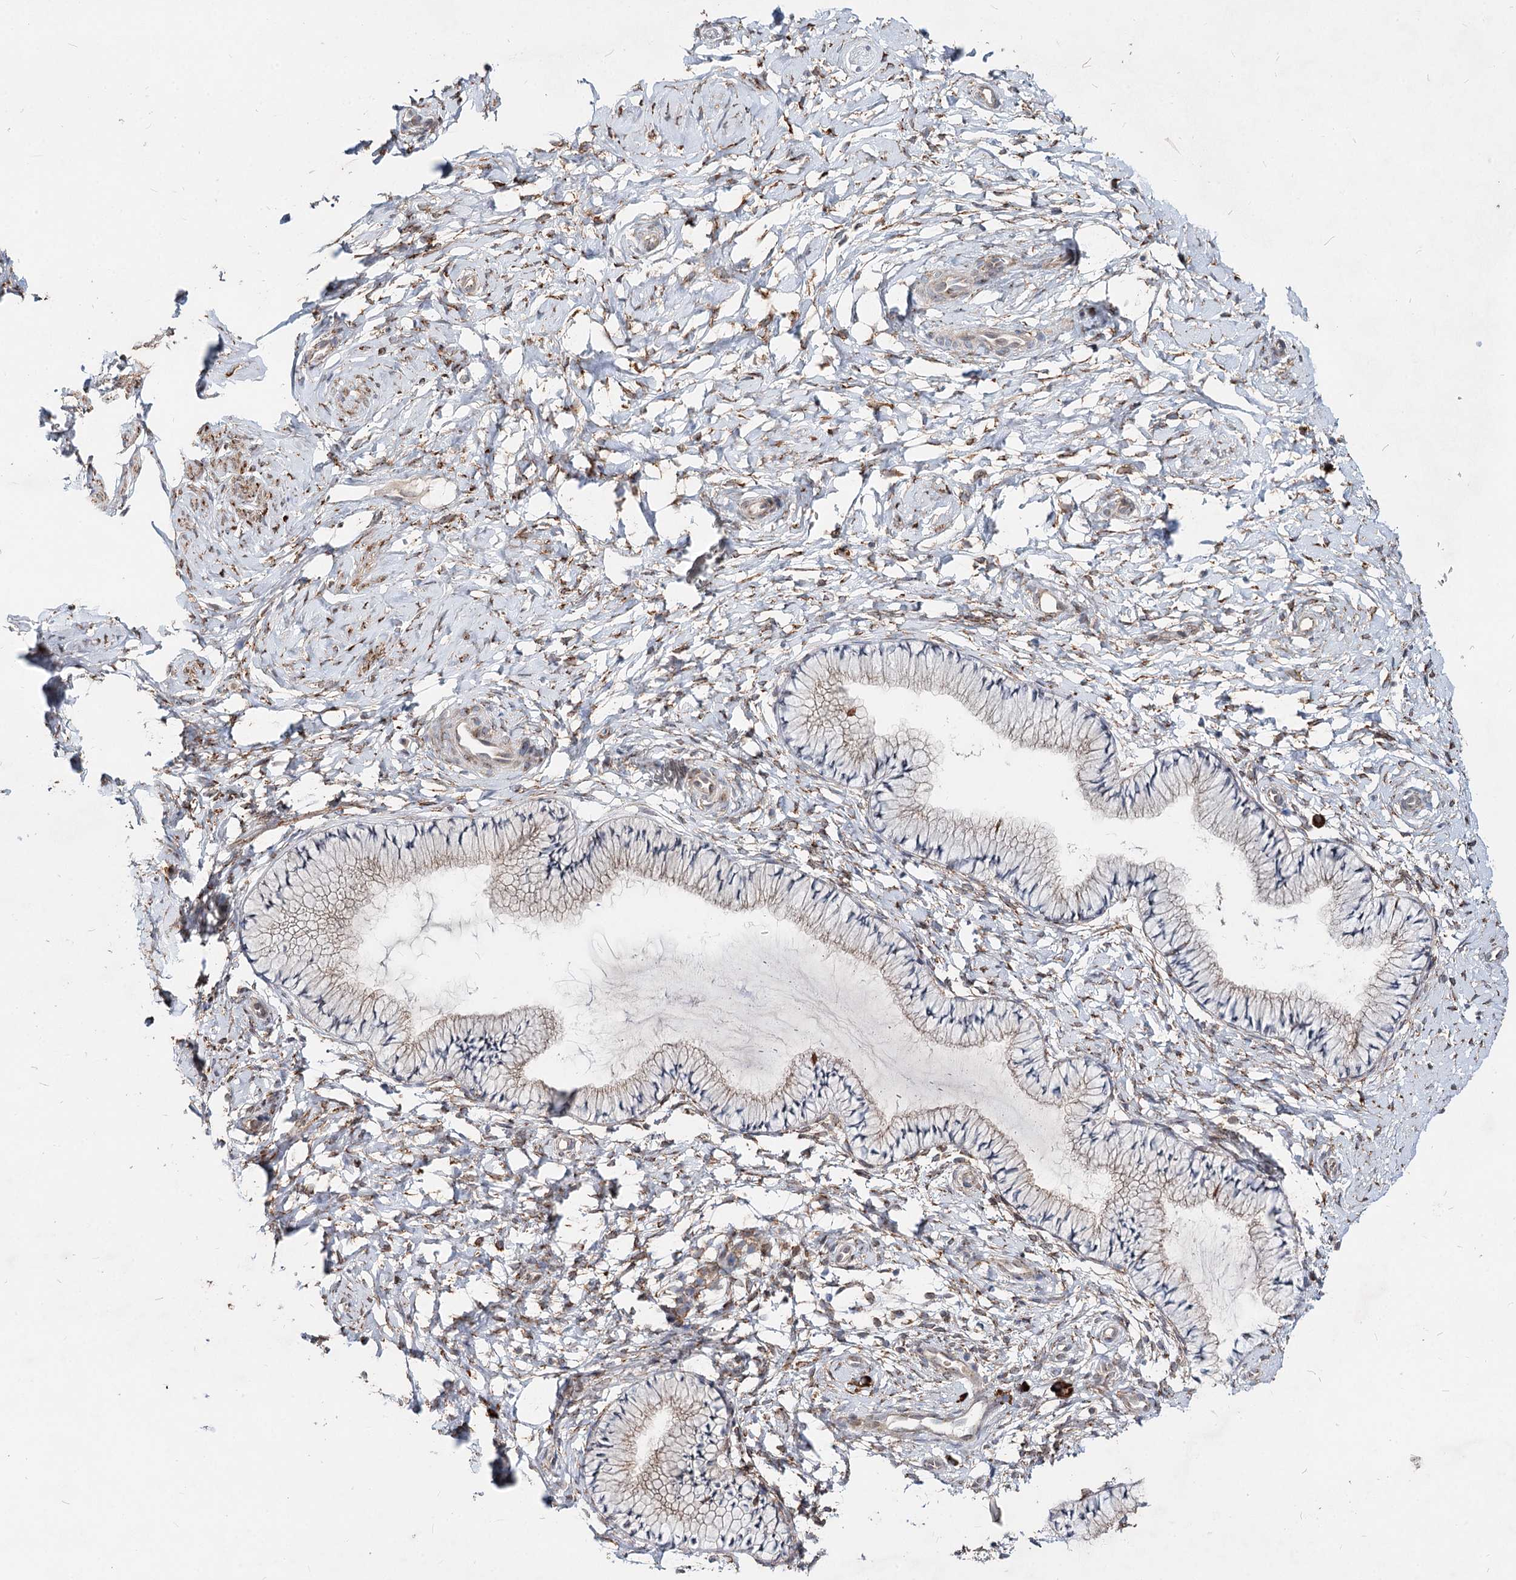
{"staining": {"intensity": "weak", "quantity": "25%-75%", "location": "cytoplasmic/membranous"}, "tissue": "cervix", "cell_type": "Glandular cells", "image_type": "normal", "snomed": [{"axis": "morphology", "description": "Normal tissue, NOS"}, {"axis": "topography", "description": "Cervix"}], "caption": "Protein expression by IHC displays weak cytoplasmic/membranous positivity in about 25%-75% of glandular cells in unremarkable cervix.", "gene": "SPART", "patient": {"sex": "female", "age": 33}}